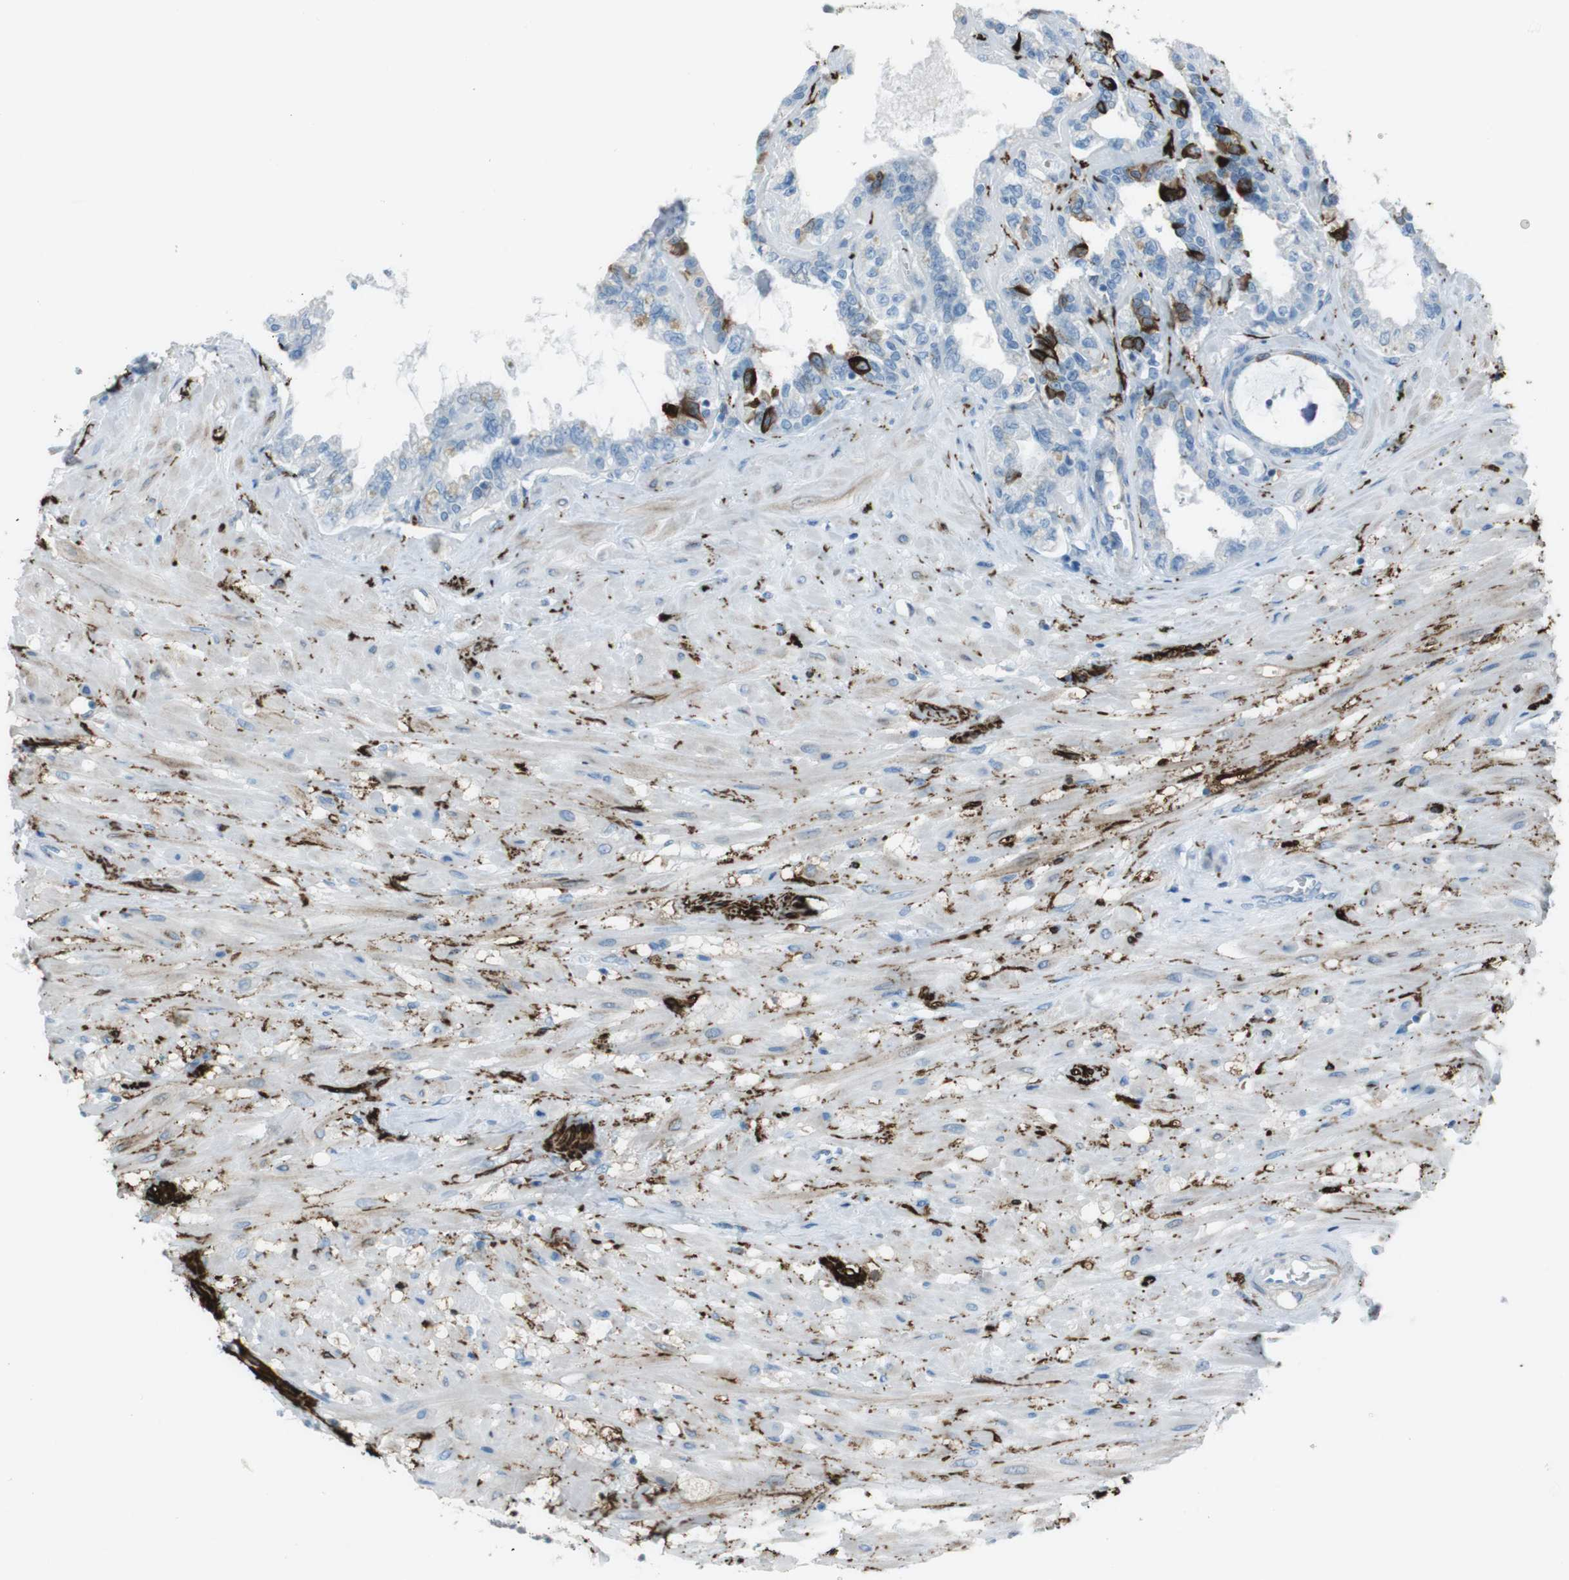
{"staining": {"intensity": "moderate", "quantity": "<25%", "location": "cytoplasmic/membranous"}, "tissue": "seminal vesicle", "cell_type": "Glandular cells", "image_type": "normal", "snomed": [{"axis": "morphology", "description": "Normal tissue, NOS"}, {"axis": "morphology", "description": "Inflammation, NOS"}, {"axis": "topography", "description": "Urinary bladder"}, {"axis": "topography", "description": "Prostate"}, {"axis": "topography", "description": "Seminal veicle"}], "caption": "Human seminal vesicle stained for a protein (brown) exhibits moderate cytoplasmic/membranous positive staining in approximately <25% of glandular cells.", "gene": "TUBB2A", "patient": {"sex": "male", "age": 82}}